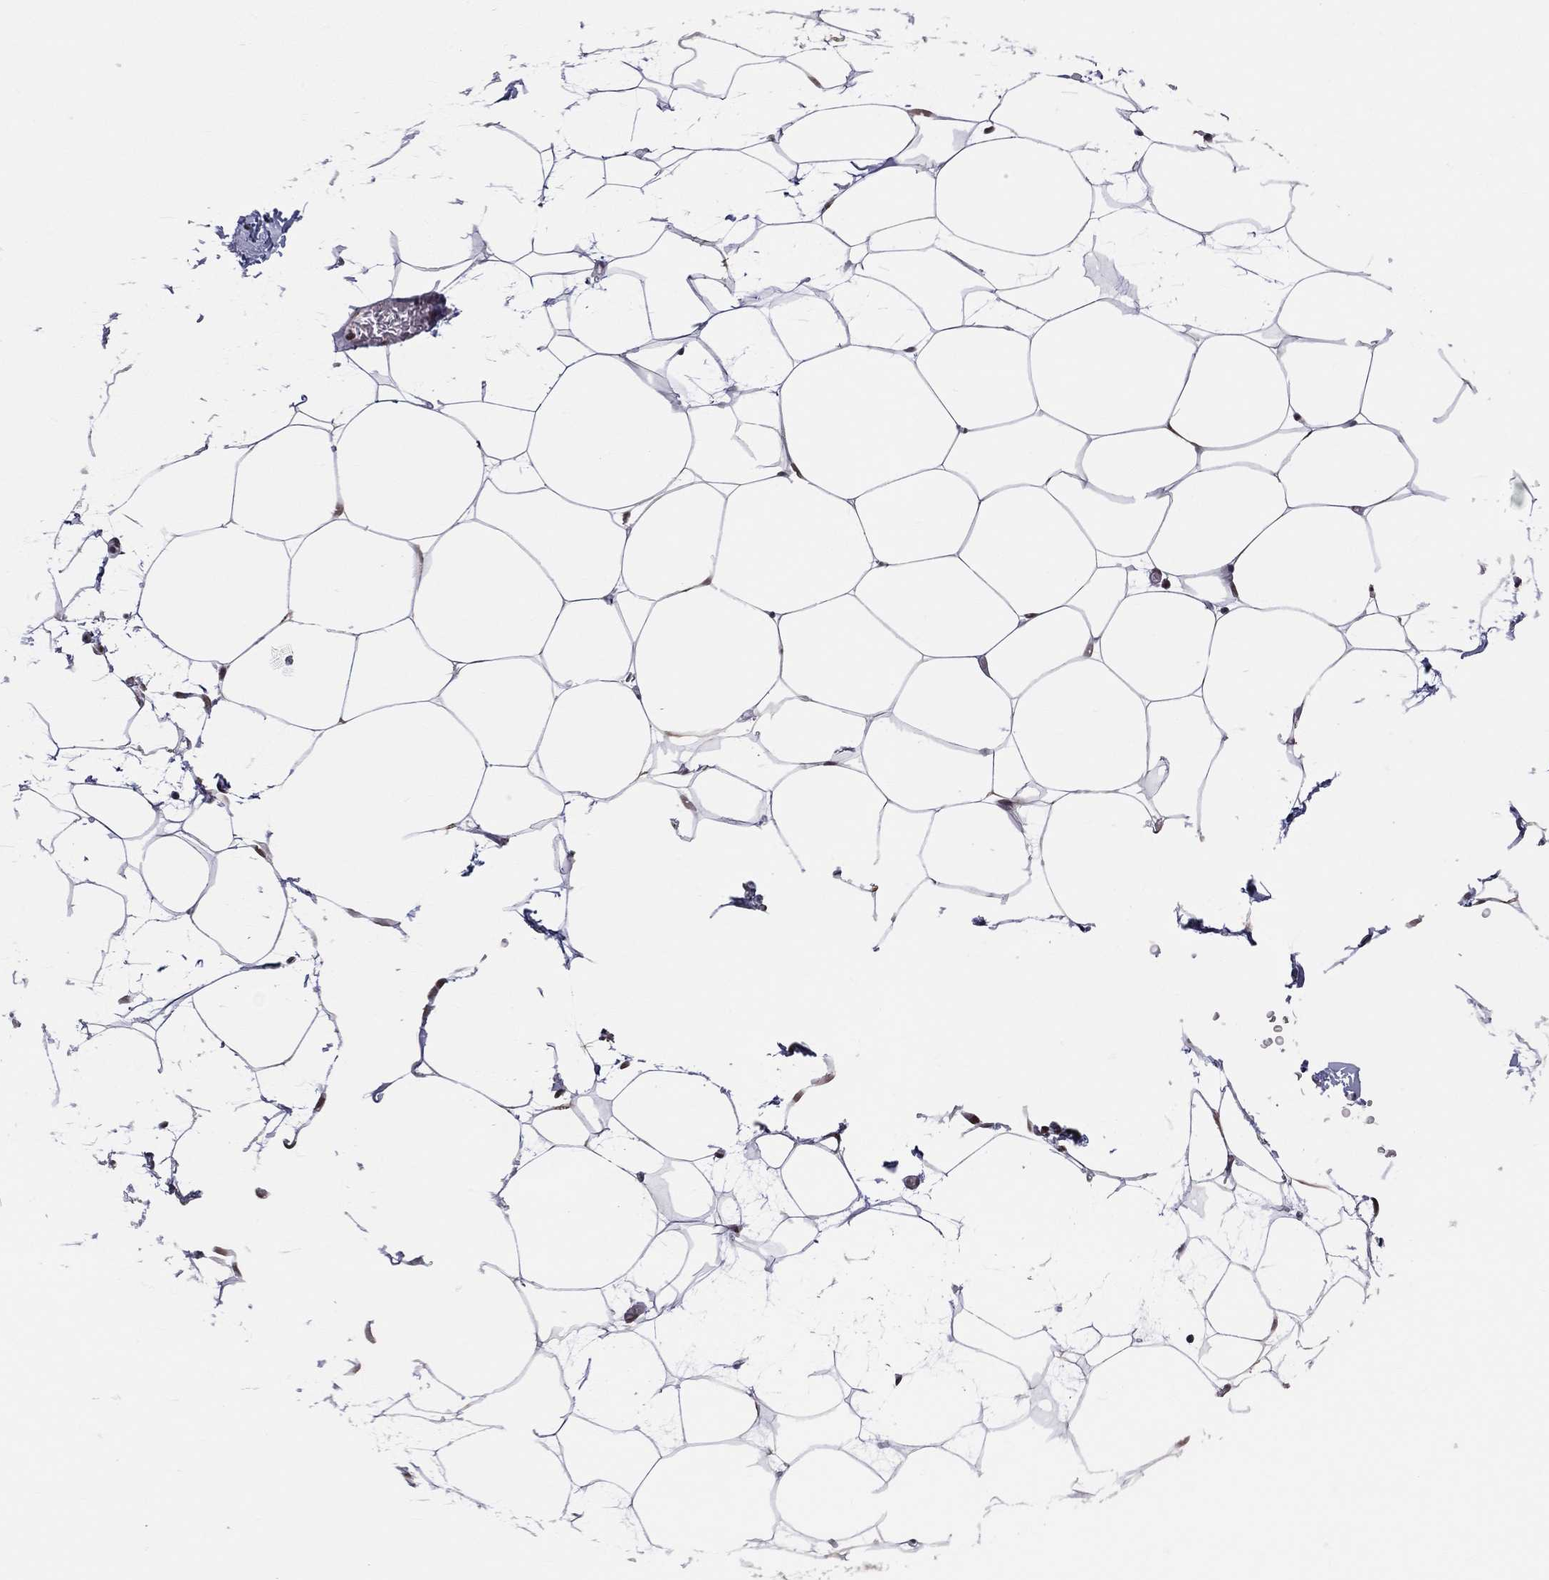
{"staining": {"intensity": "negative", "quantity": "none", "location": "none"}, "tissue": "adipose tissue", "cell_type": "Adipocytes", "image_type": "normal", "snomed": [{"axis": "morphology", "description": "Normal tissue, NOS"}, {"axis": "topography", "description": "Adipose tissue"}], "caption": "High power microscopy image of an immunohistochemistry (IHC) histopathology image of benign adipose tissue, revealing no significant staining in adipocytes. (DAB IHC with hematoxylin counter stain).", "gene": "ZNF7", "patient": {"sex": "male", "age": 57}}